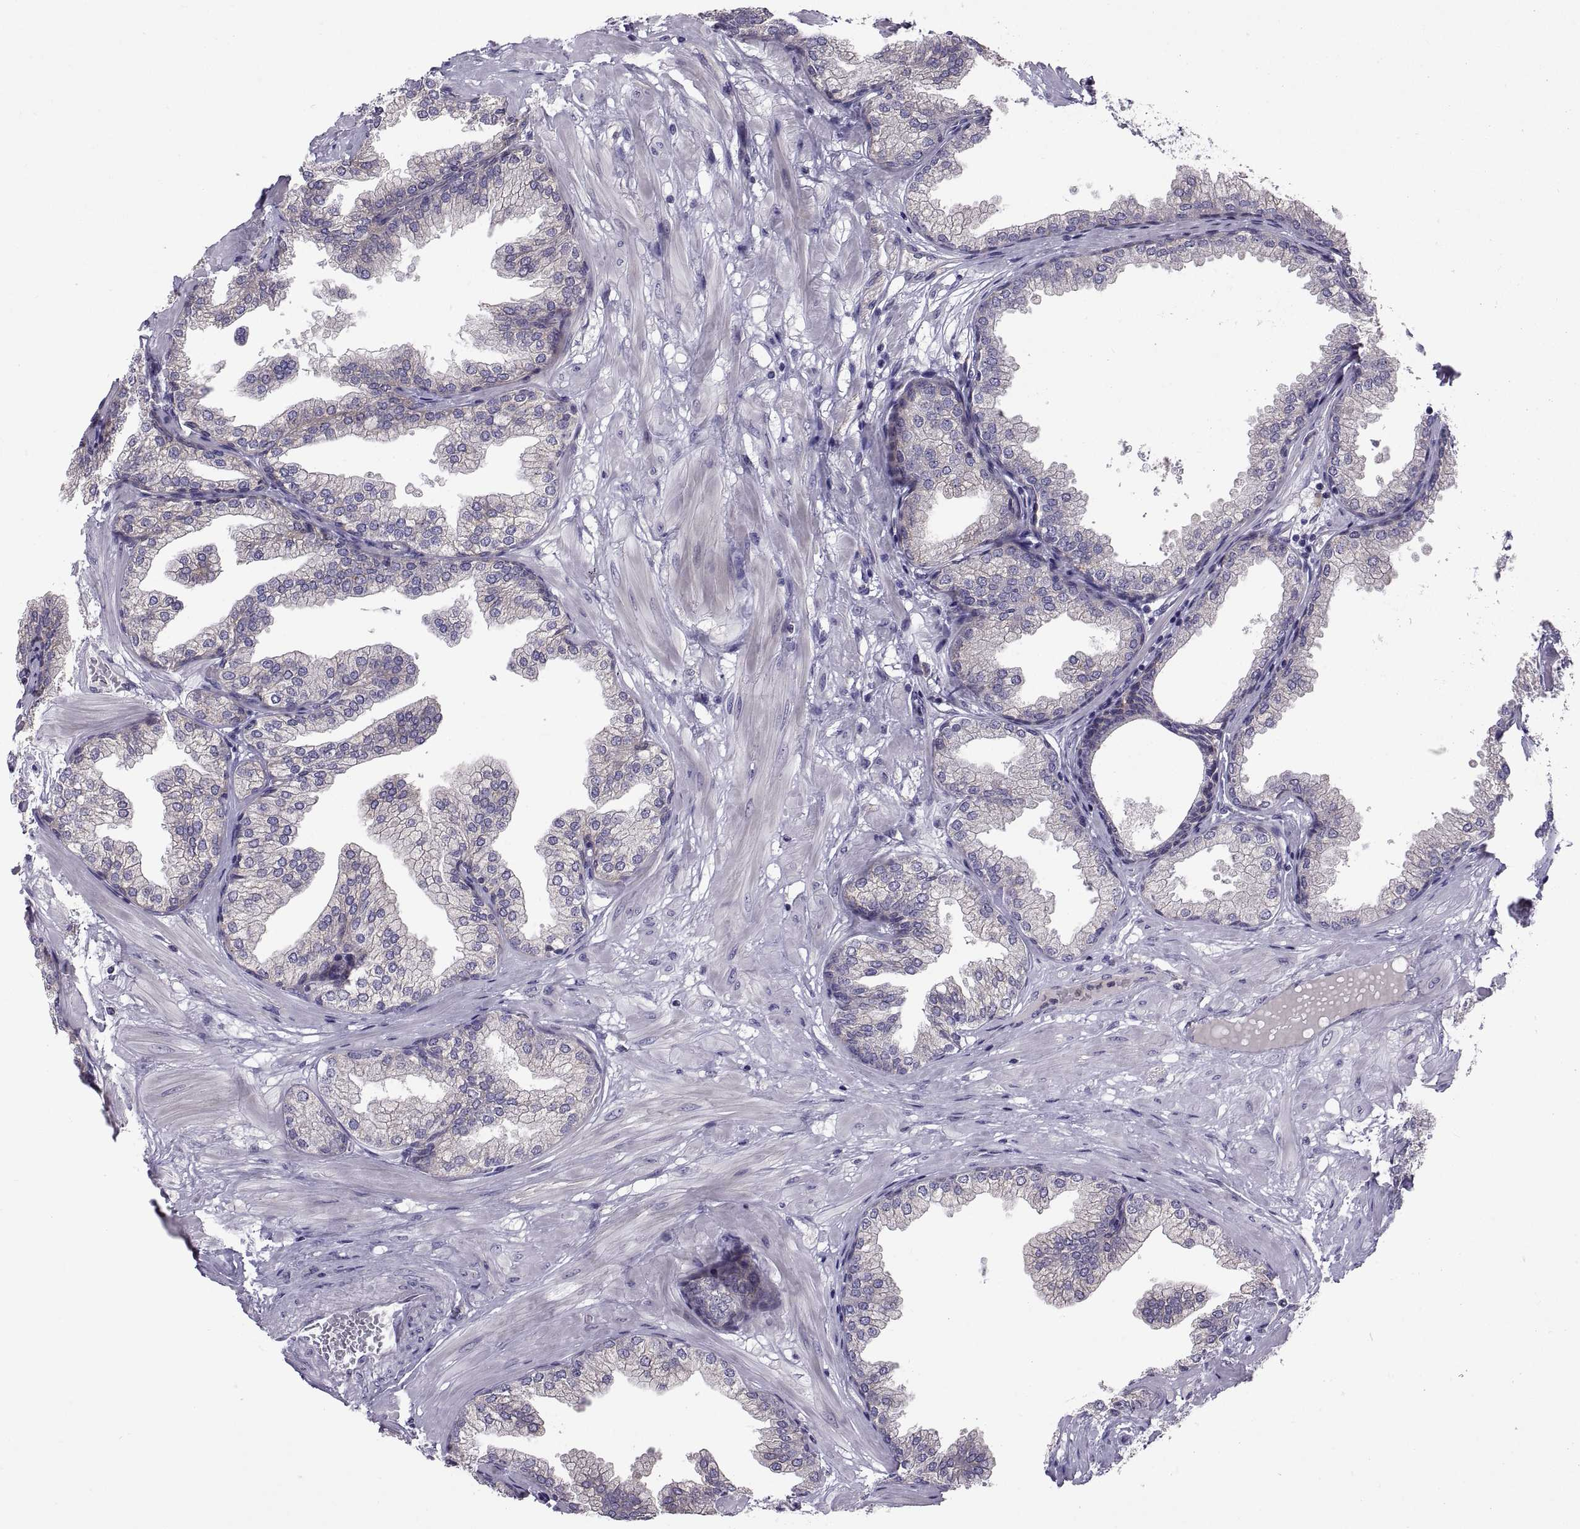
{"staining": {"intensity": "negative", "quantity": "none", "location": "none"}, "tissue": "prostate", "cell_type": "Glandular cells", "image_type": "normal", "snomed": [{"axis": "morphology", "description": "Normal tissue, NOS"}, {"axis": "topography", "description": "Prostate"}], "caption": "An IHC histopathology image of normal prostate is shown. There is no staining in glandular cells of prostate.", "gene": "ARSL", "patient": {"sex": "male", "age": 37}}